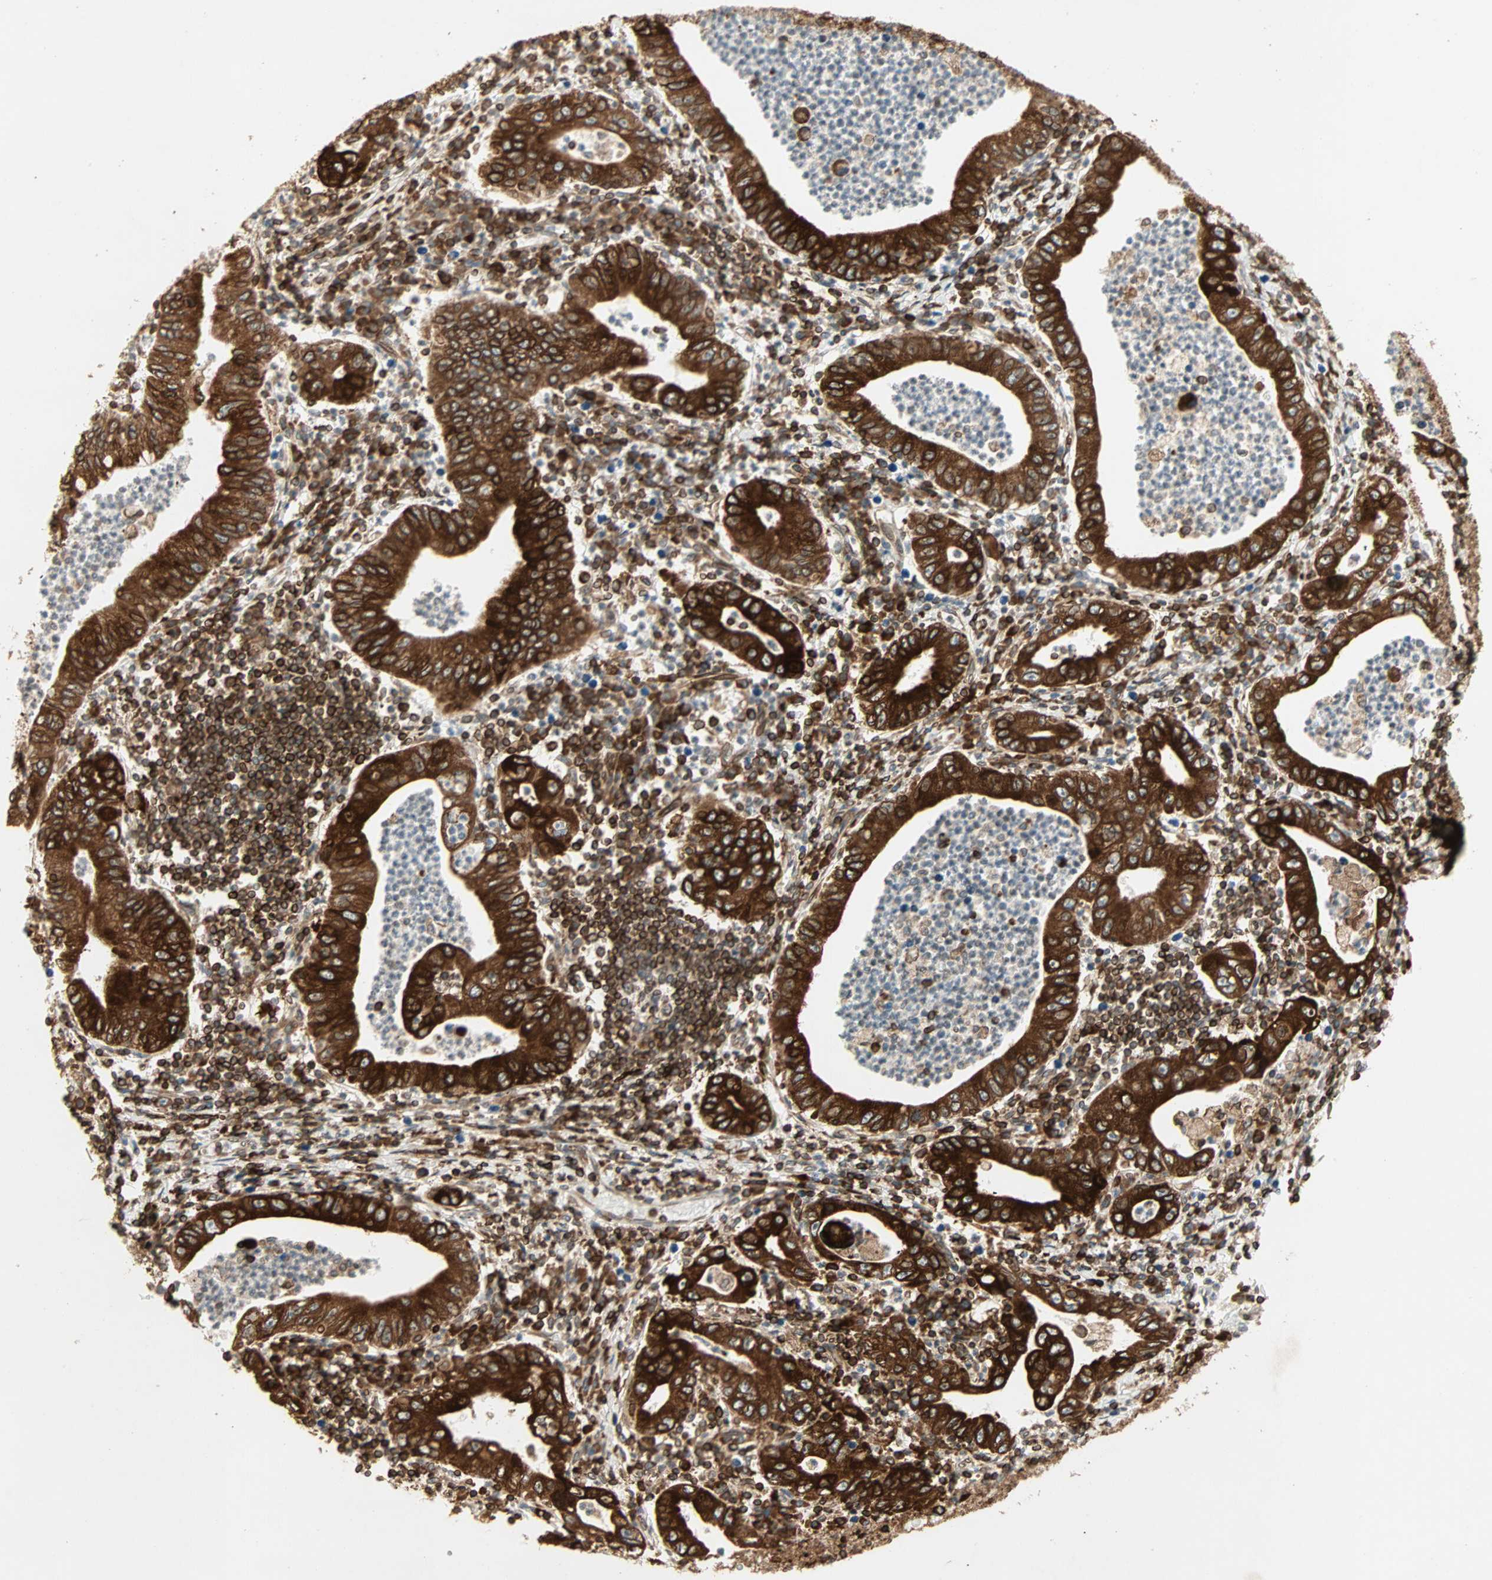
{"staining": {"intensity": "strong", "quantity": ">75%", "location": "cytoplasmic/membranous"}, "tissue": "stomach cancer", "cell_type": "Tumor cells", "image_type": "cancer", "snomed": [{"axis": "morphology", "description": "Normal tissue, NOS"}, {"axis": "morphology", "description": "Adenocarcinoma, NOS"}, {"axis": "topography", "description": "Esophagus"}, {"axis": "topography", "description": "Stomach, upper"}, {"axis": "topography", "description": "Peripheral nerve tissue"}], "caption": "Strong cytoplasmic/membranous staining is appreciated in approximately >75% of tumor cells in adenocarcinoma (stomach). (DAB (3,3'-diaminobenzidine) IHC with brightfield microscopy, high magnification).", "gene": "TAPBP", "patient": {"sex": "male", "age": 62}}